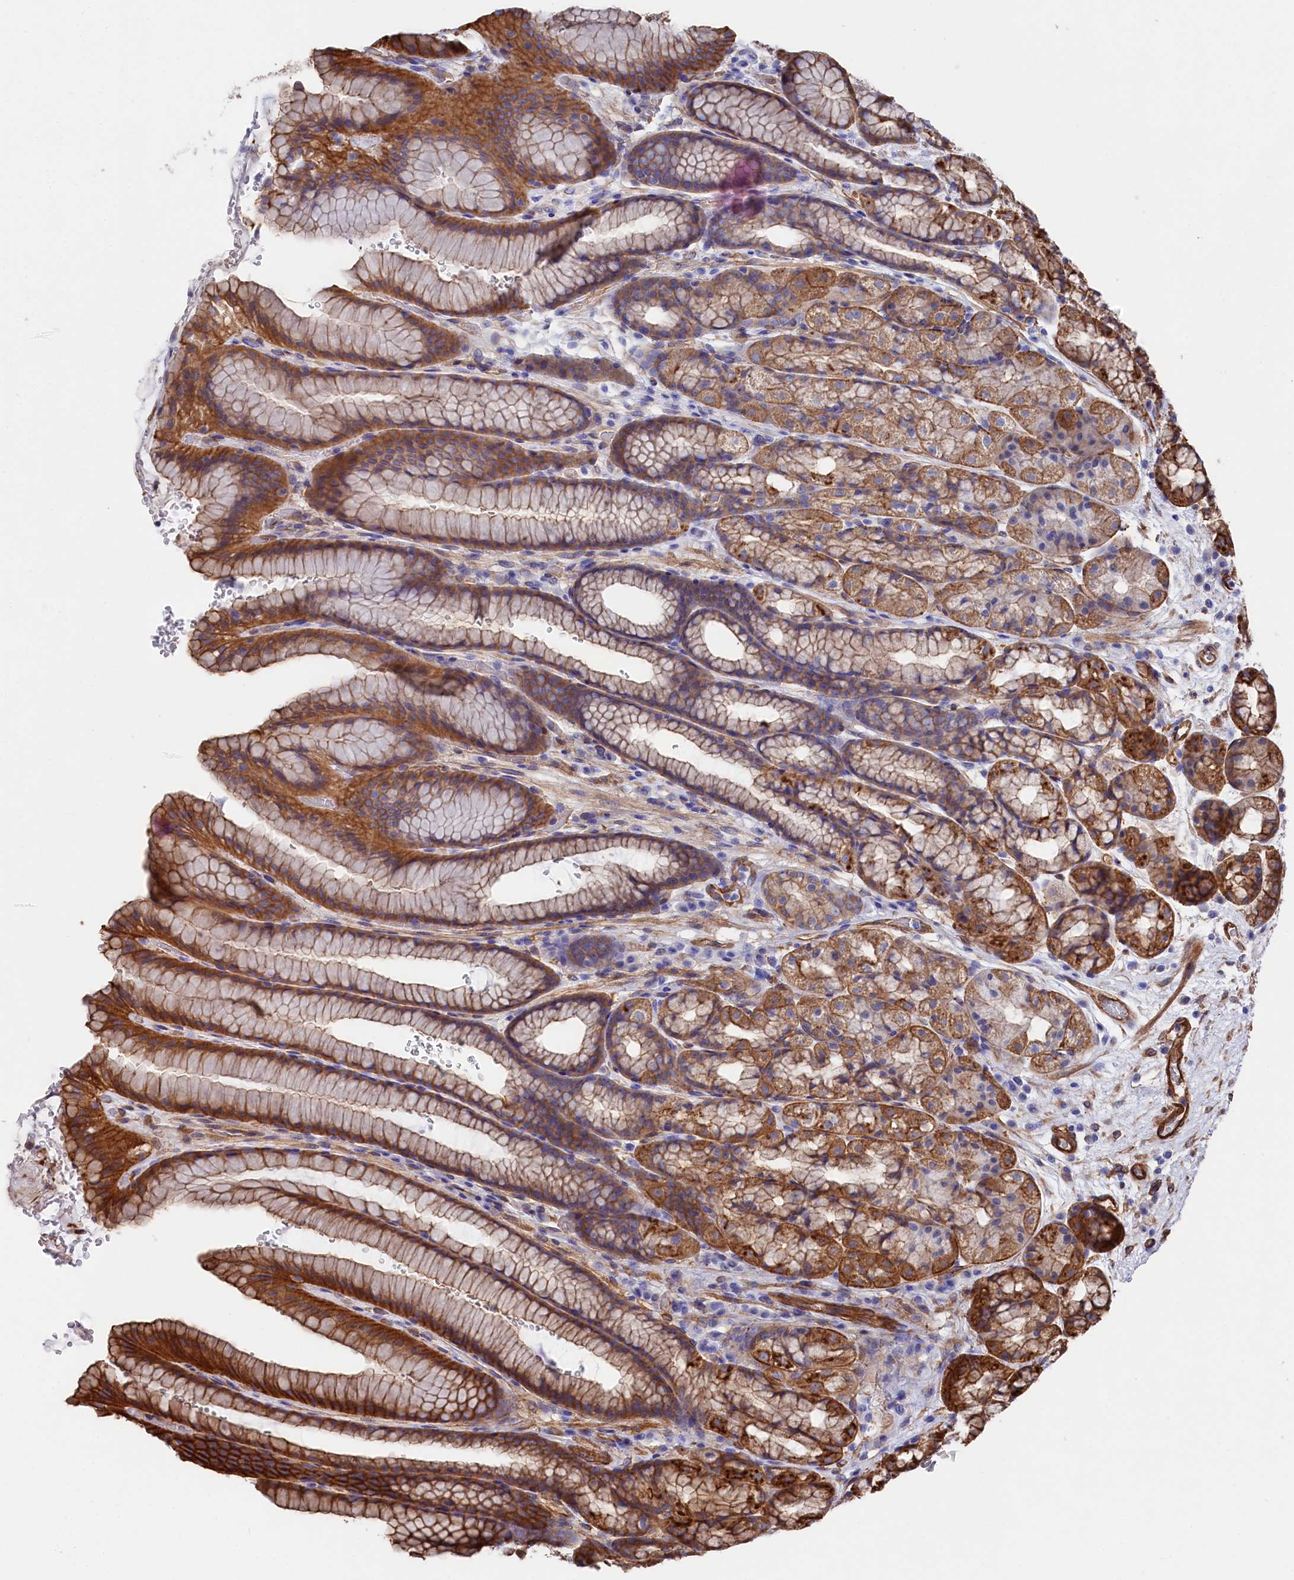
{"staining": {"intensity": "strong", "quantity": "25%-75%", "location": "cytoplasmic/membranous"}, "tissue": "stomach", "cell_type": "Glandular cells", "image_type": "normal", "snomed": [{"axis": "morphology", "description": "Normal tissue, NOS"}, {"axis": "morphology", "description": "Adenocarcinoma, NOS"}, {"axis": "topography", "description": "Stomach"}], "caption": "Immunohistochemical staining of normal human stomach exhibits 25%-75% levels of strong cytoplasmic/membranous protein expression in approximately 25%-75% of glandular cells. (IHC, brightfield microscopy, high magnification).", "gene": "TNKS1BP1", "patient": {"sex": "male", "age": 57}}